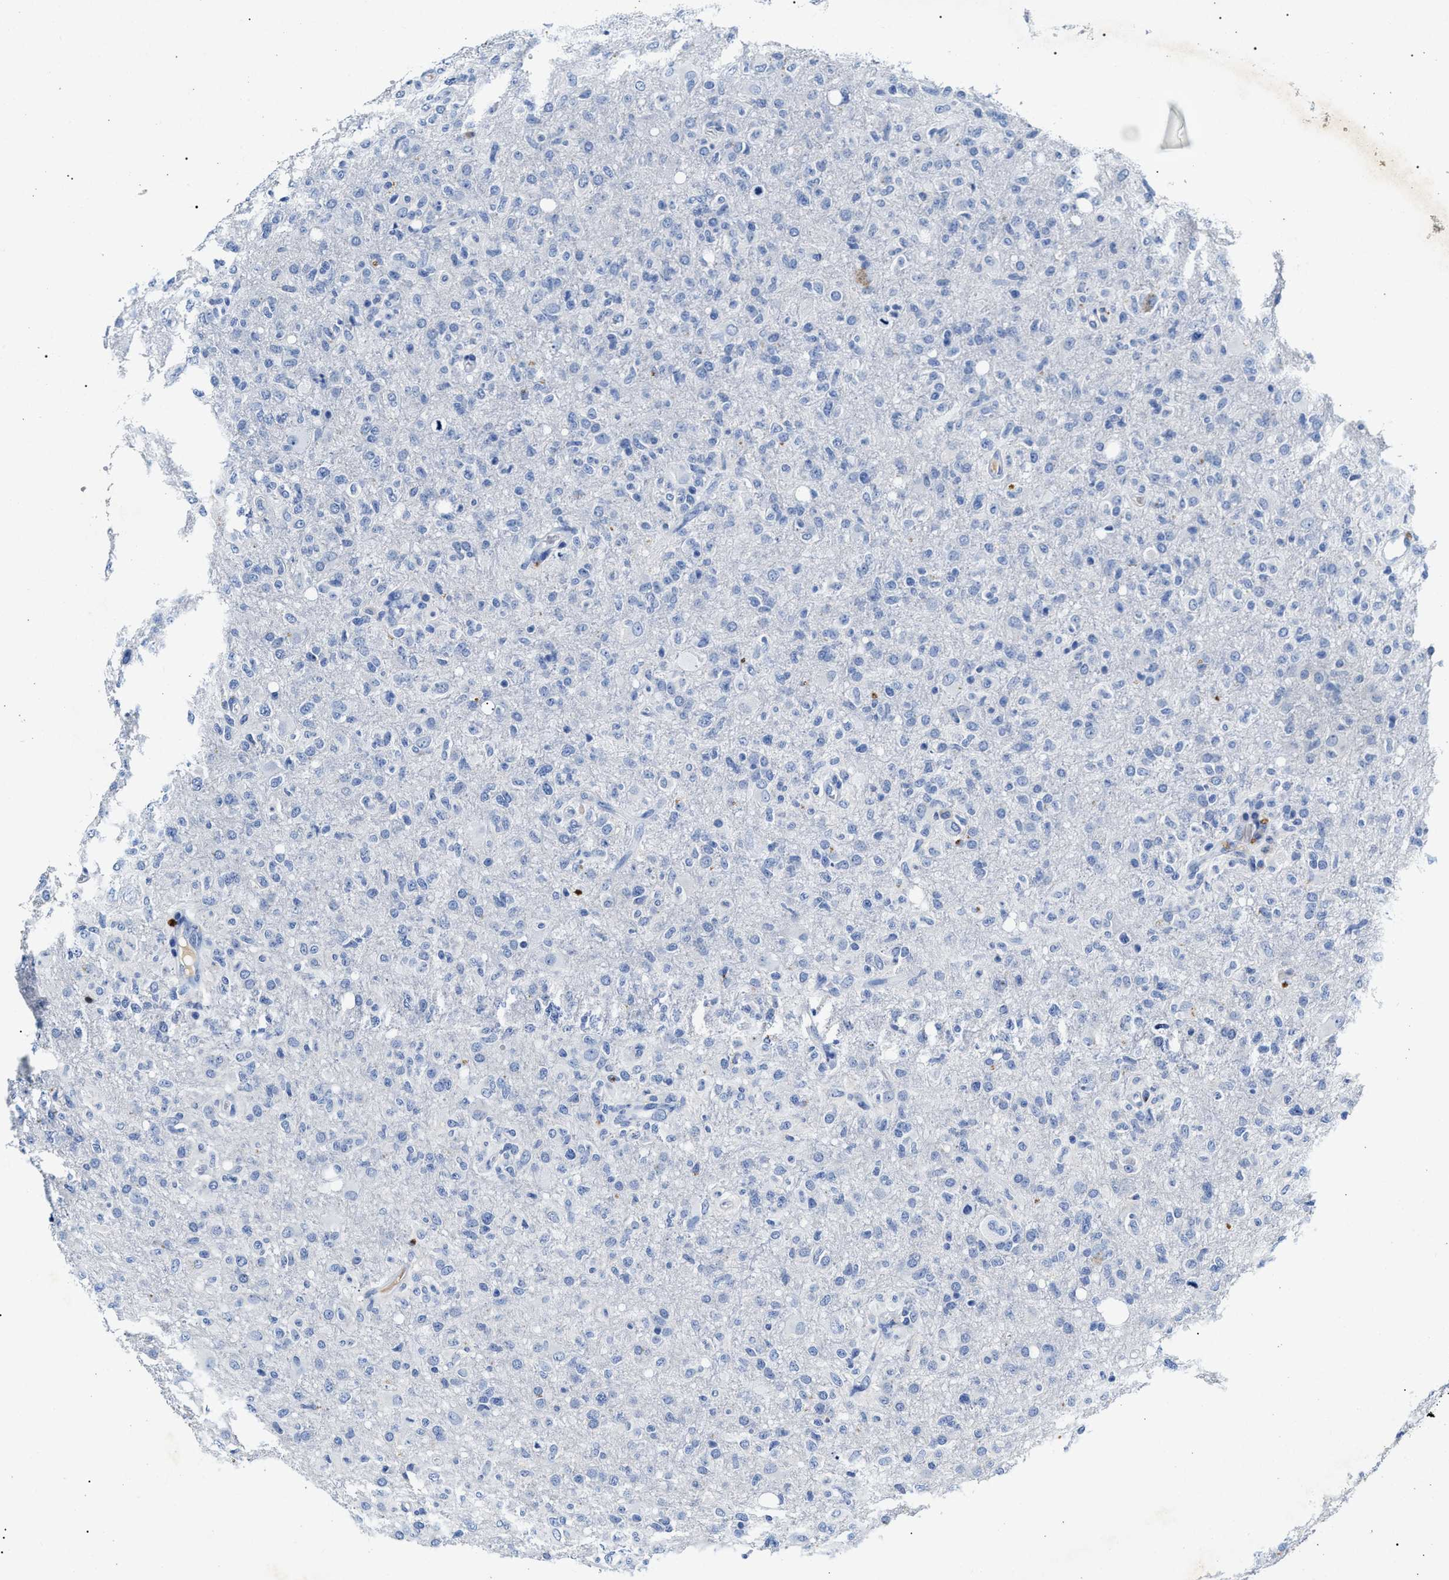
{"staining": {"intensity": "negative", "quantity": "none", "location": "none"}, "tissue": "glioma", "cell_type": "Tumor cells", "image_type": "cancer", "snomed": [{"axis": "morphology", "description": "Glioma, malignant, High grade"}, {"axis": "topography", "description": "Brain"}], "caption": "Immunohistochemical staining of glioma reveals no significant expression in tumor cells.", "gene": "LRRC8E", "patient": {"sex": "female", "age": 57}}